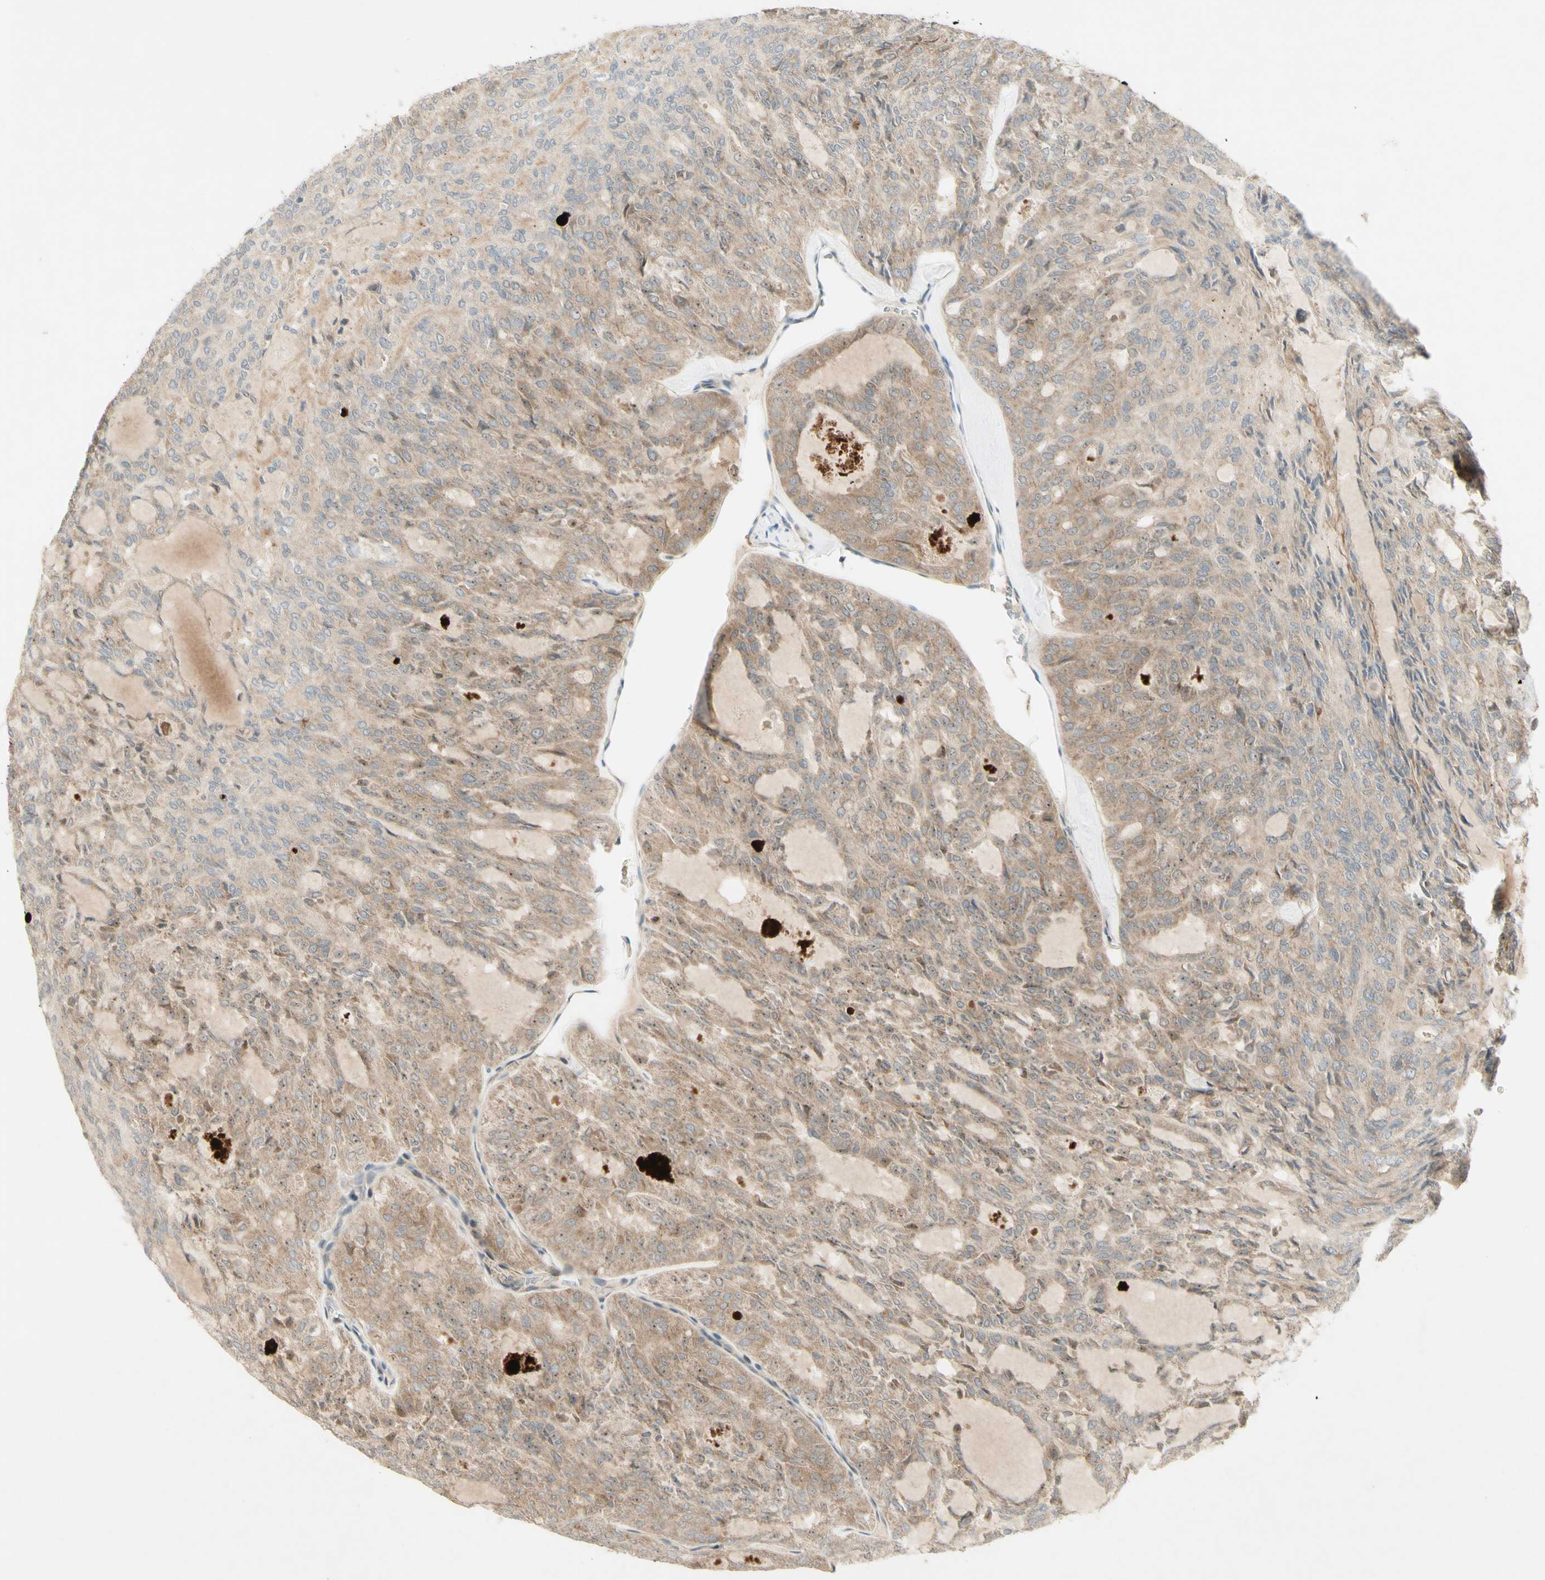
{"staining": {"intensity": "moderate", "quantity": "25%-75%", "location": "cytoplasmic/membranous"}, "tissue": "thyroid cancer", "cell_type": "Tumor cells", "image_type": "cancer", "snomed": [{"axis": "morphology", "description": "Follicular adenoma carcinoma, NOS"}, {"axis": "topography", "description": "Thyroid gland"}], "caption": "Protein staining by IHC exhibits moderate cytoplasmic/membranous positivity in about 25%-75% of tumor cells in follicular adenoma carcinoma (thyroid).", "gene": "ETF1", "patient": {"sex": "male", "age": 75}}